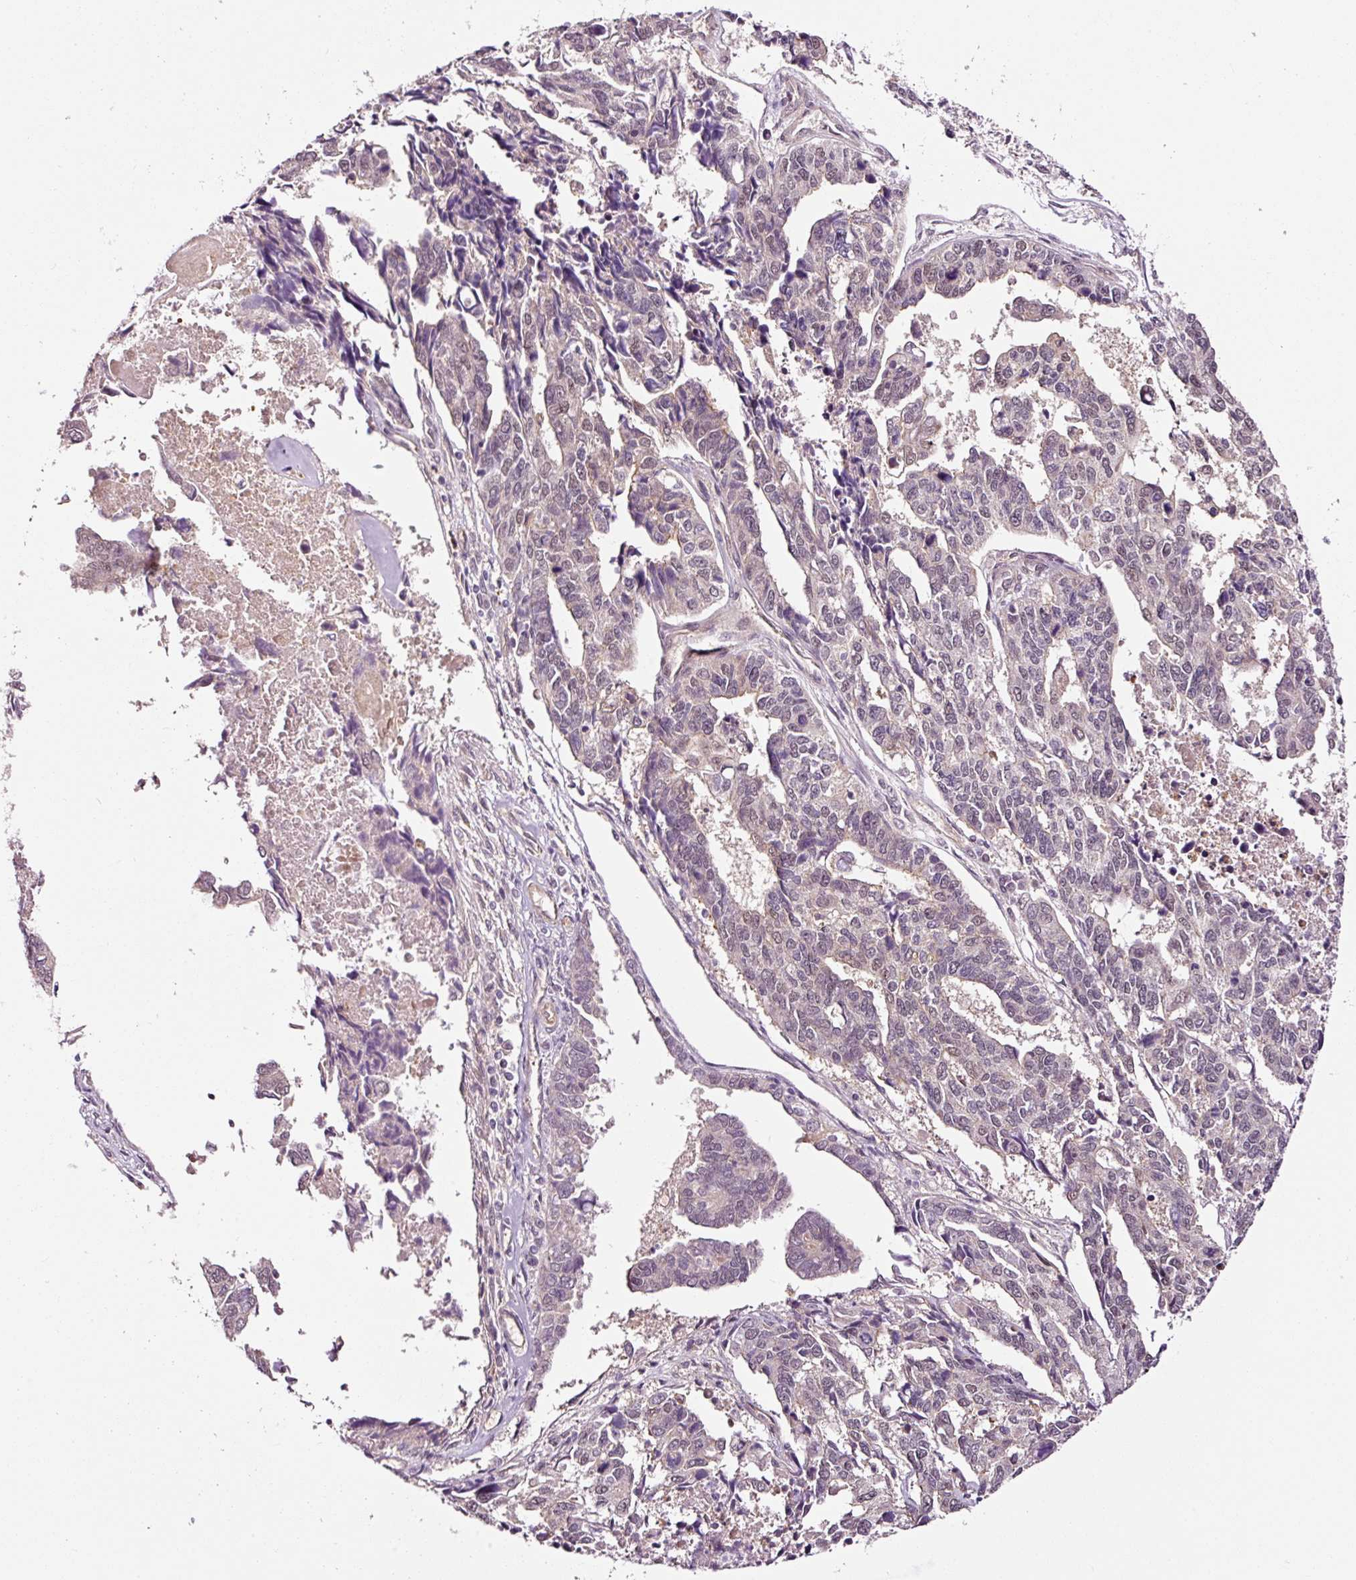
{"staining": {"intensity": "weak", "quantity": "<25%", "location": "nuclear"}, "tissue": "endometrial cancer", "cell_type": "Tumor cells", "image_type": "cancer", "snomed": [{"axis": "morphology", "description": "Adenocarcinoma, NOS"}, {"axis": "topography", "description": "Endometrium"}], "caption": "Photomicrograph shows no significant protein positivity in tumor cells of endometrial adenocarcinoma.", "gene": "ABCB4", "patient": {"sex": "female", "age": 73}}